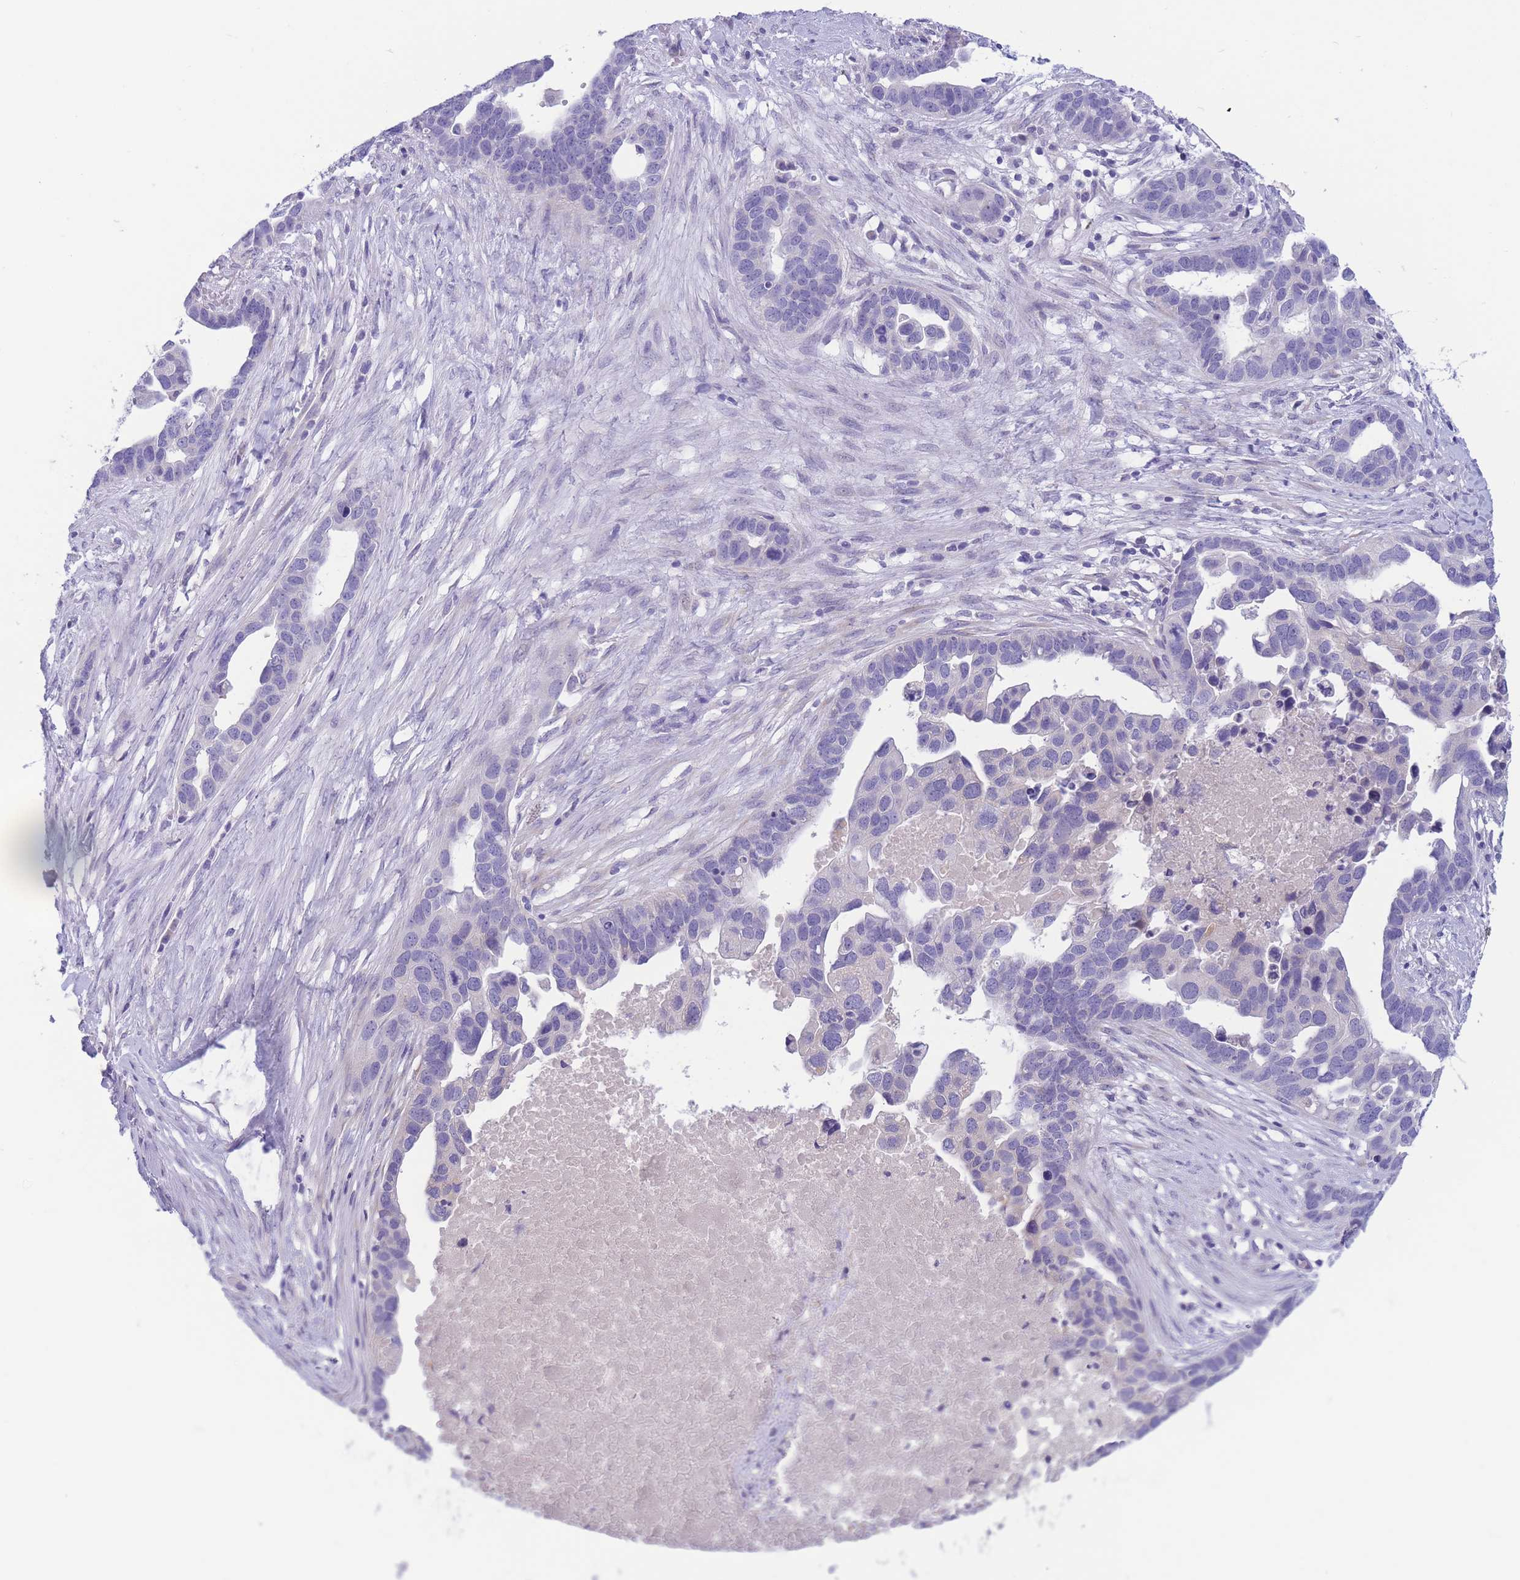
{"staining": {"intensity": "negative", "quantity": "none", "location": "none"}, "tissue": "ovarian cancer", "cell_type": "Tumor cells", "image_type": "cancer", "snomed": [{"axis": "morphology", "description": "Cystadenocarcinoma, serous, NOS"}, {"axis": "topography", "description": "Ovary"}], "caption": "The micrograph exhibits no significant staining in tumor cells of ovarian serous cystadenocarcinoma. (IHC, brightfield microscopy, high magnification).", "gene": "PCDHB3", "patient": {"sex": "female", "age": 54}}